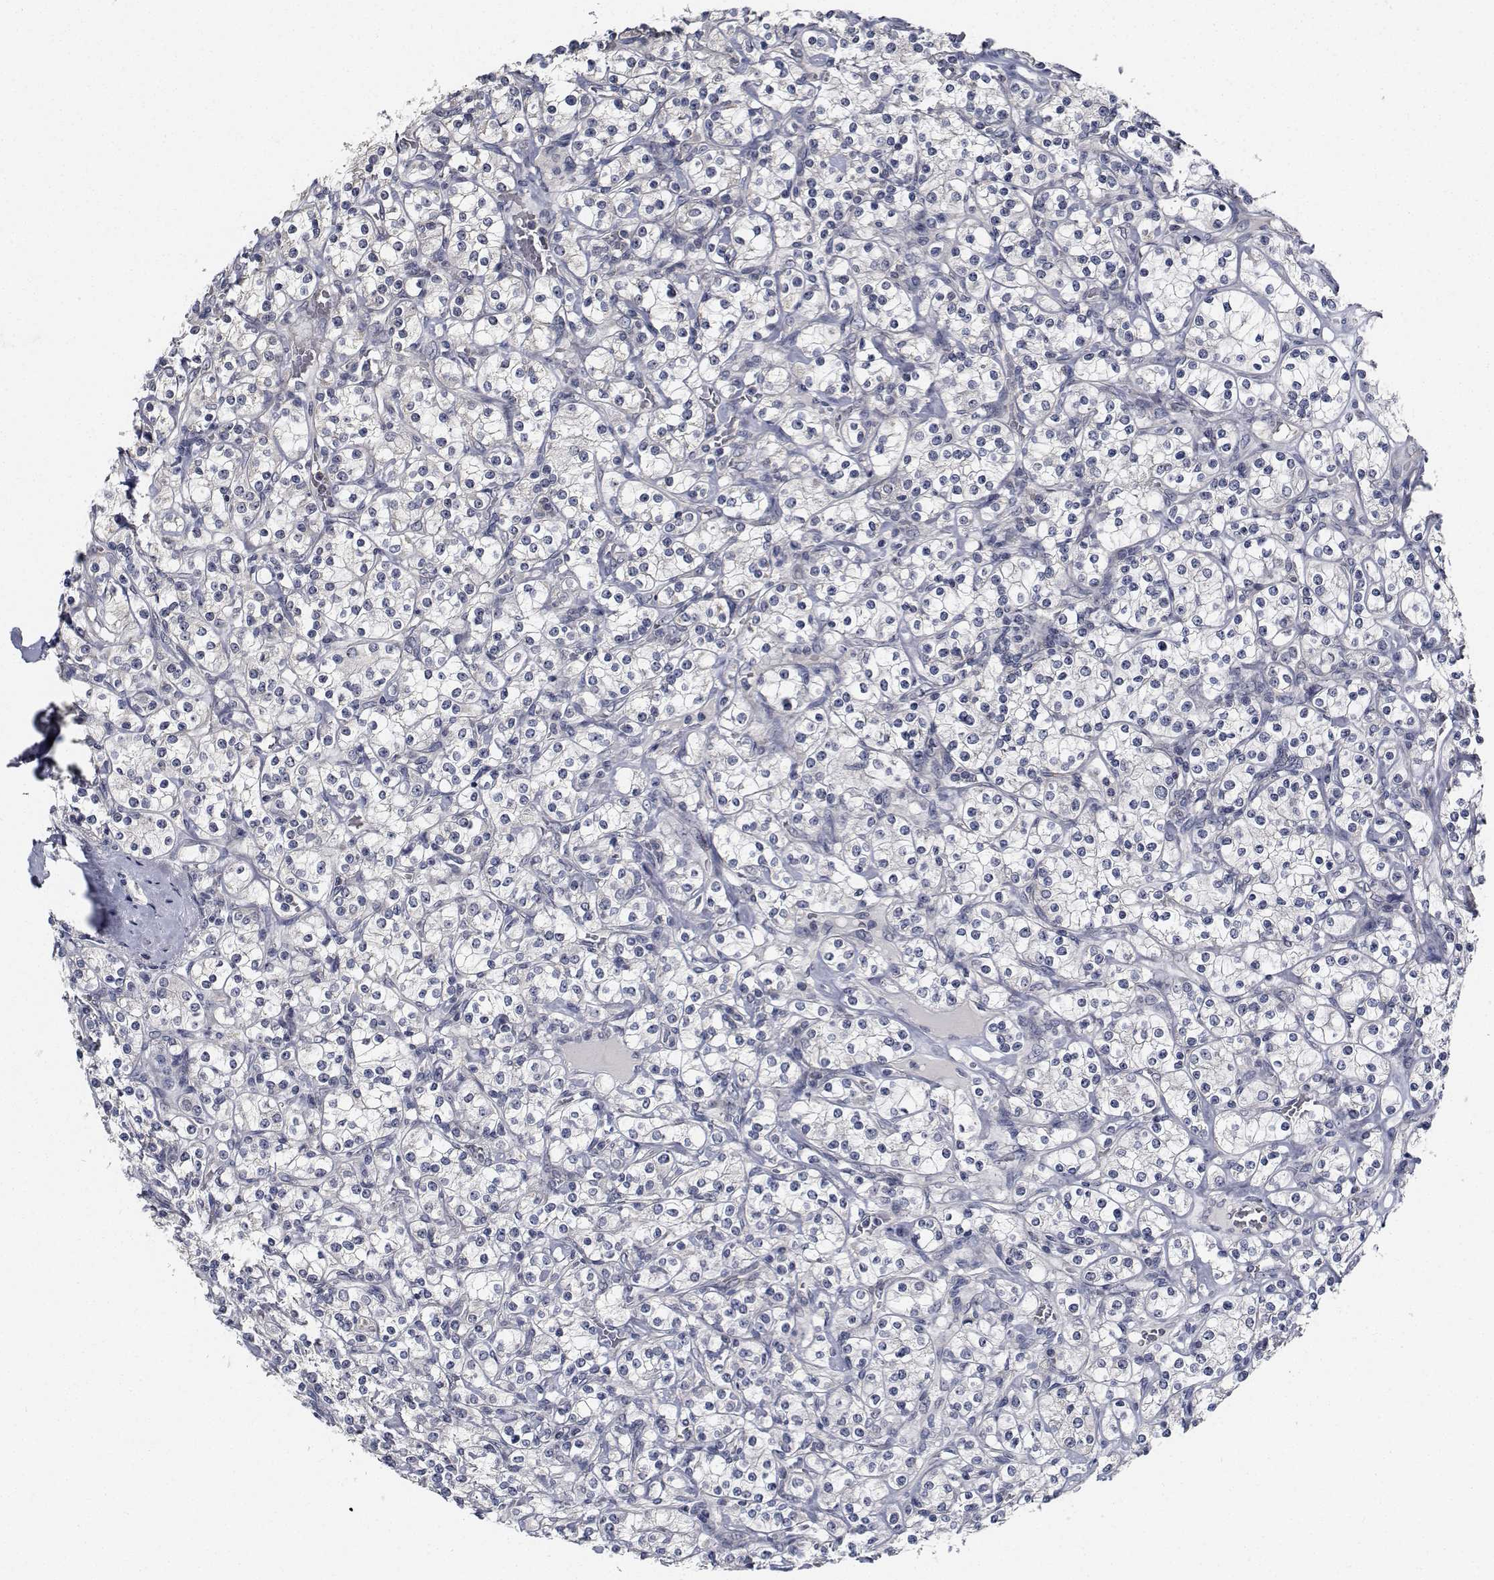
{"staining": {"intensity": "negative", "quantity": "none", "location": "none"}, "tissue": "renal cancer", "cell_type": "Tumor cells", "image_type": "cancer", "snomed": [{"axis": "morphology", "description": "Adenocarcinoma, NOS"}, {"axis": "topography", "description": "Kidney"}], "caption": "Immunohistochemistry (IHC) micrograph of human adenocarcinoma (renal) stained for a protein (brown), which exhibits no positivity in tumor cells.", "gene": "NVL", "patient": {"sex": "male", "age": 77}}